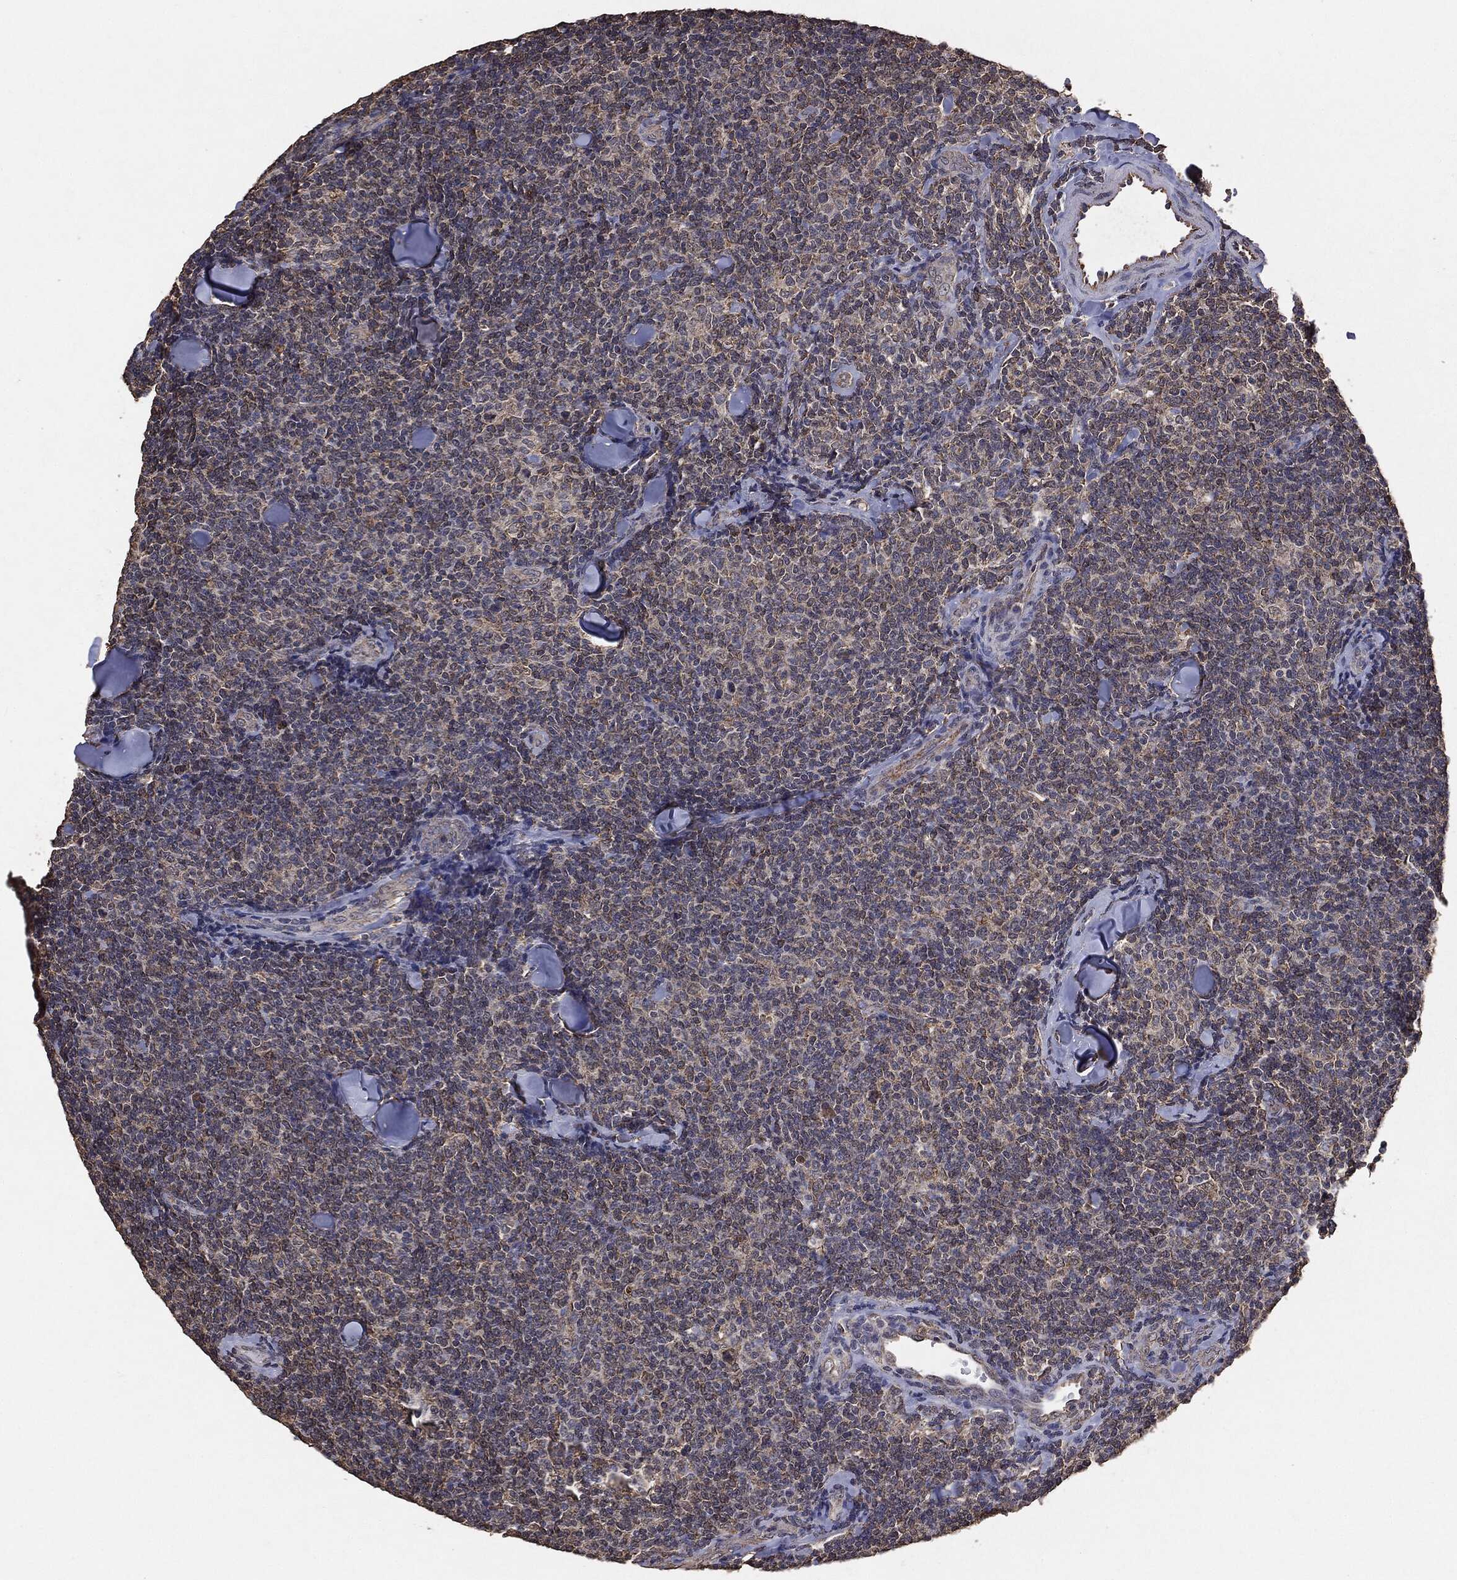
{"staining": {"intensity": "negative", "quantity": "none", "location": "none"}, "tissue": "lymphoma", "cell_type": "Tumor cells", "image_type": "cancer", "snomed": [{"axis": "morphology", "description": "Malignant lymphoma, non-Hodgkin's type, Low grade"}, {"axis": "topography", "description": "Lymph node"}], "caption": "A high-resolution photomicrograph shows immunohistochemistry staining of lymphoma, which reveals no significant positivity in tumor cells.", "gene": "MTOR", "patient": {"sex": "female", "age": 56}}